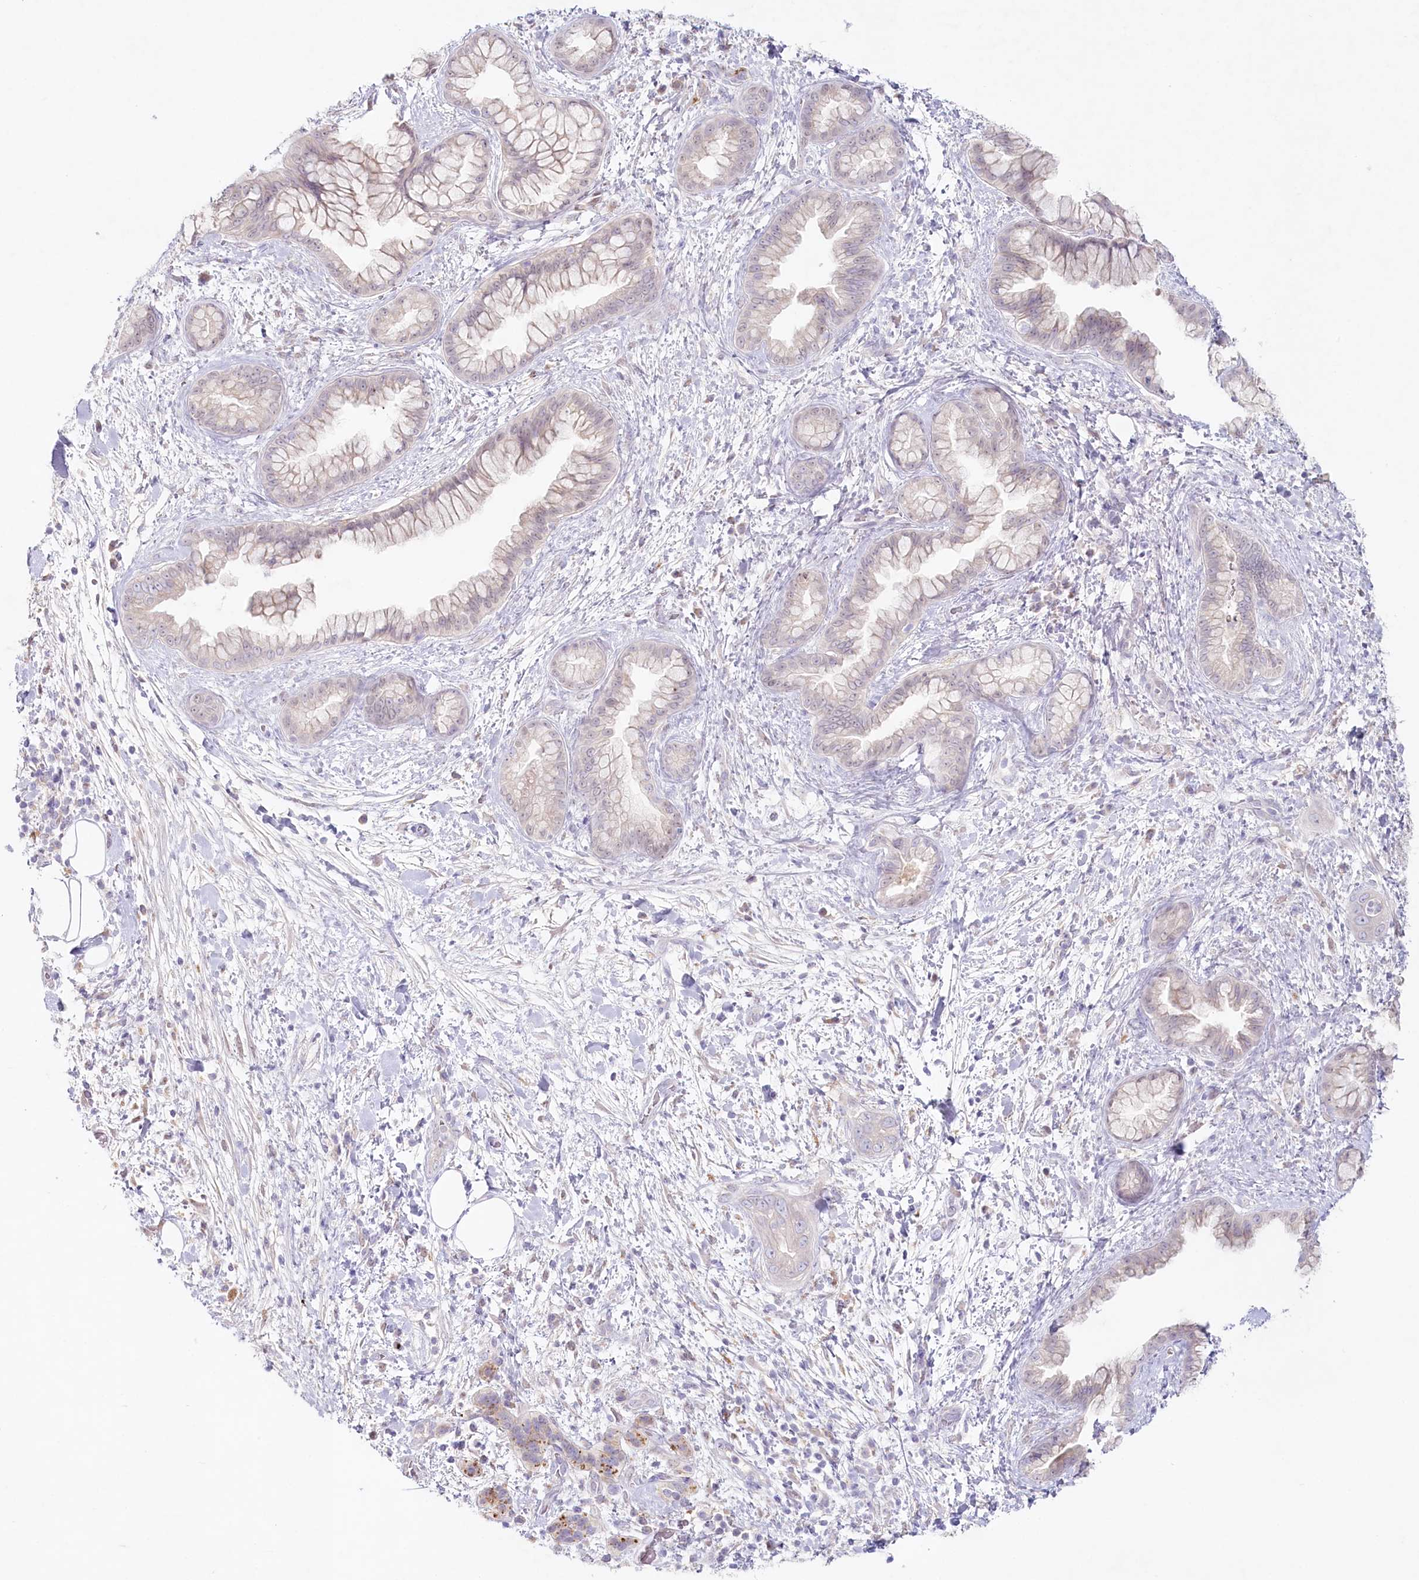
{"staining": {"intensity": "weak", "quantity": "<25%", "location": "cytoplasmic/membranous"}, "tissue": "pancreatic cancer", "cell_type": "Tumor cells", "image_type": "cancer", "snomed": [{"axis": "morphology", "description": "Adenocarcinoma, NOS"}, {"axis": "topography", "description": "Pancreas"}], "caption": "Tumor cells are negative for brown protein staining in adenocarcinoma (pancreatic).", "gene": "PSAPL1", "patient": {"sex": "female", "age": 78}}